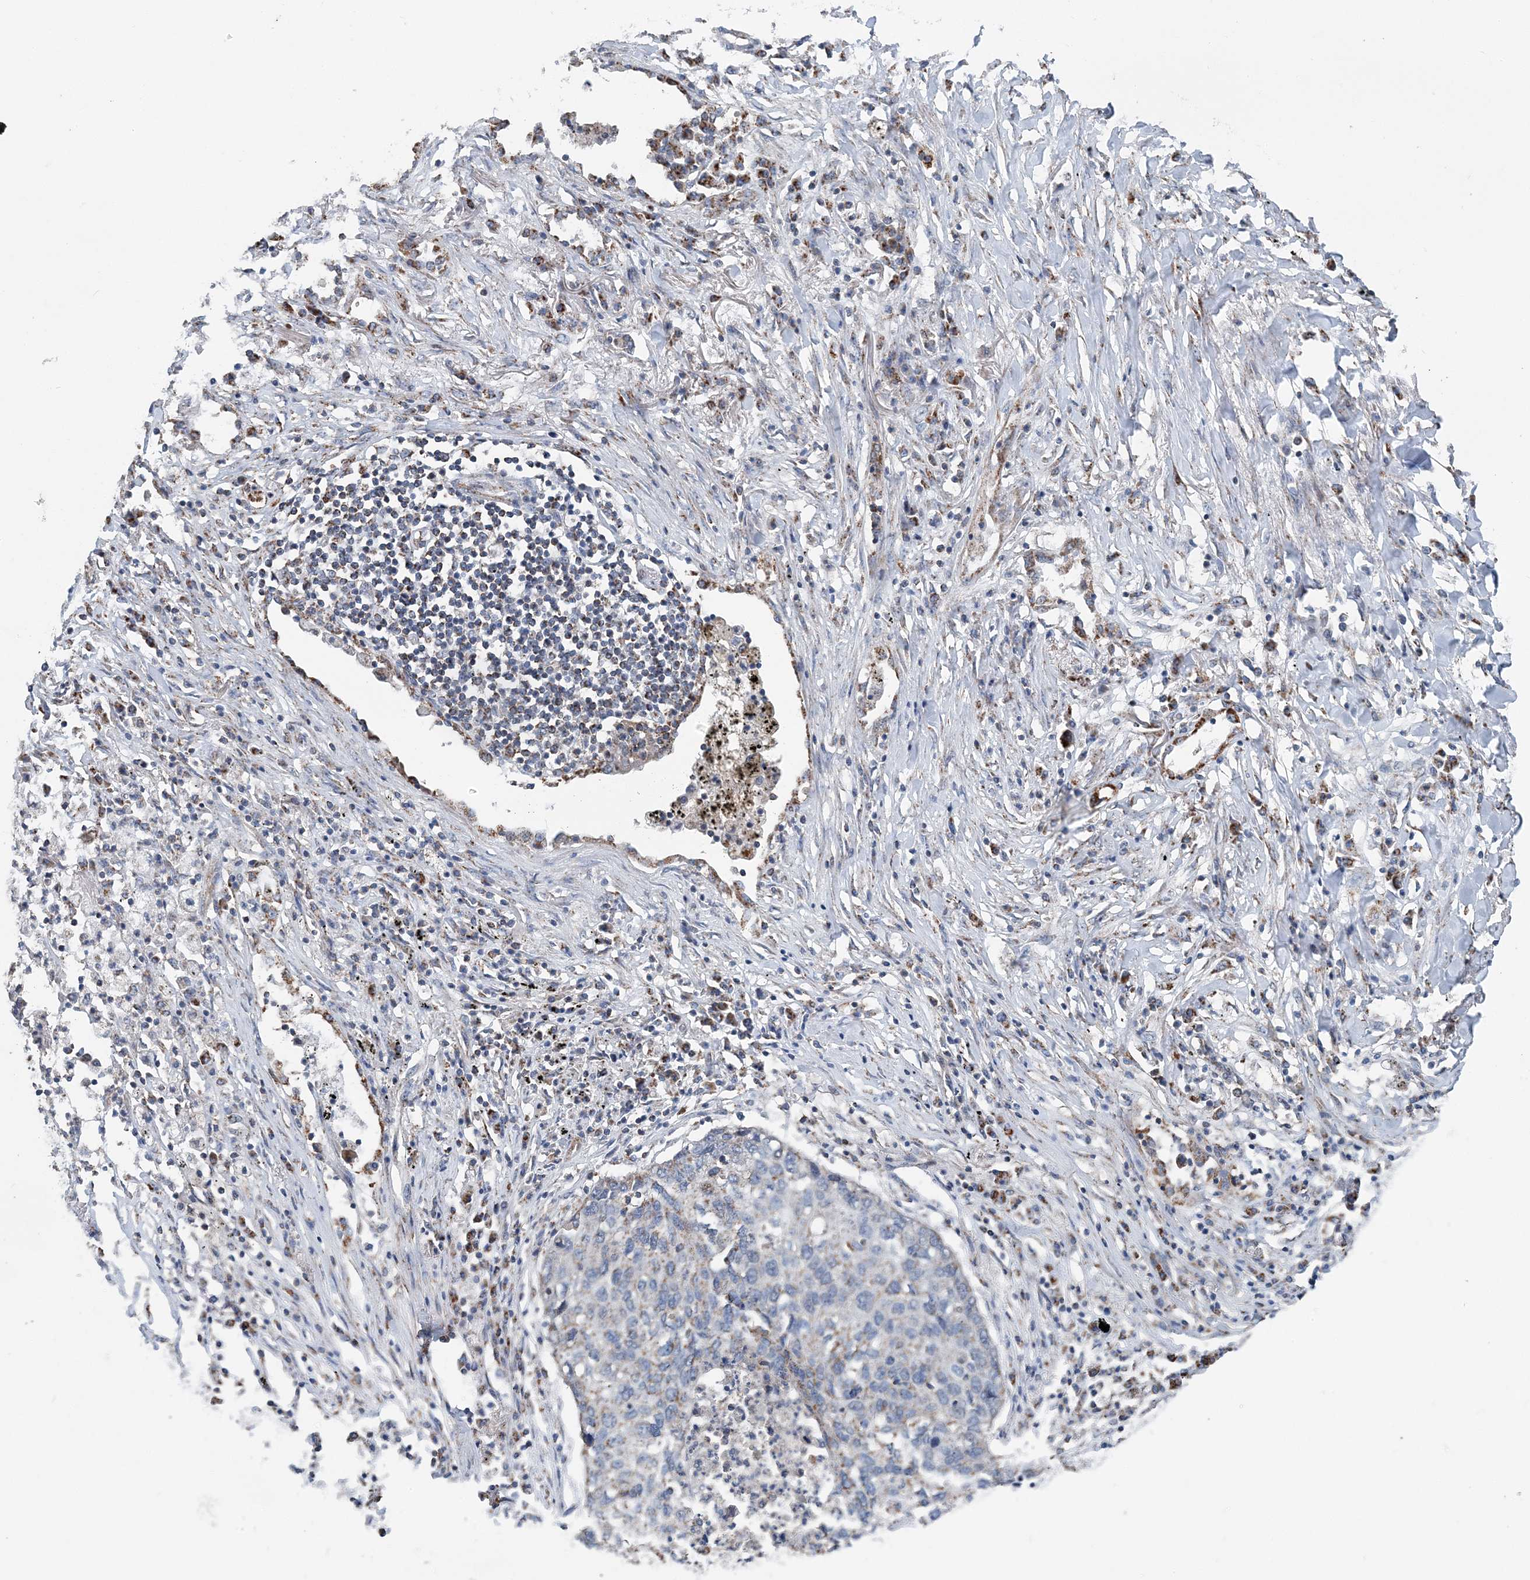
{"staining": {"intensity": "negative", "quantity": "none", "location": "none"}, "tissue": "lung cancer", "cell_type": "Tumor cells", "image_type": "cancer", "snomed": [{"axis": "morphology", "description": "Squamous cell carcinoma, NOS"}, {"axis": "topography", "description": "Lung"}], "caption": "Immunohistochemical staining of lung squamous cell carcinoma demonstrates no significant staining in tumor cells.", "gene": "SPRY2", "patient": {"sex": "female", "age": 63}}